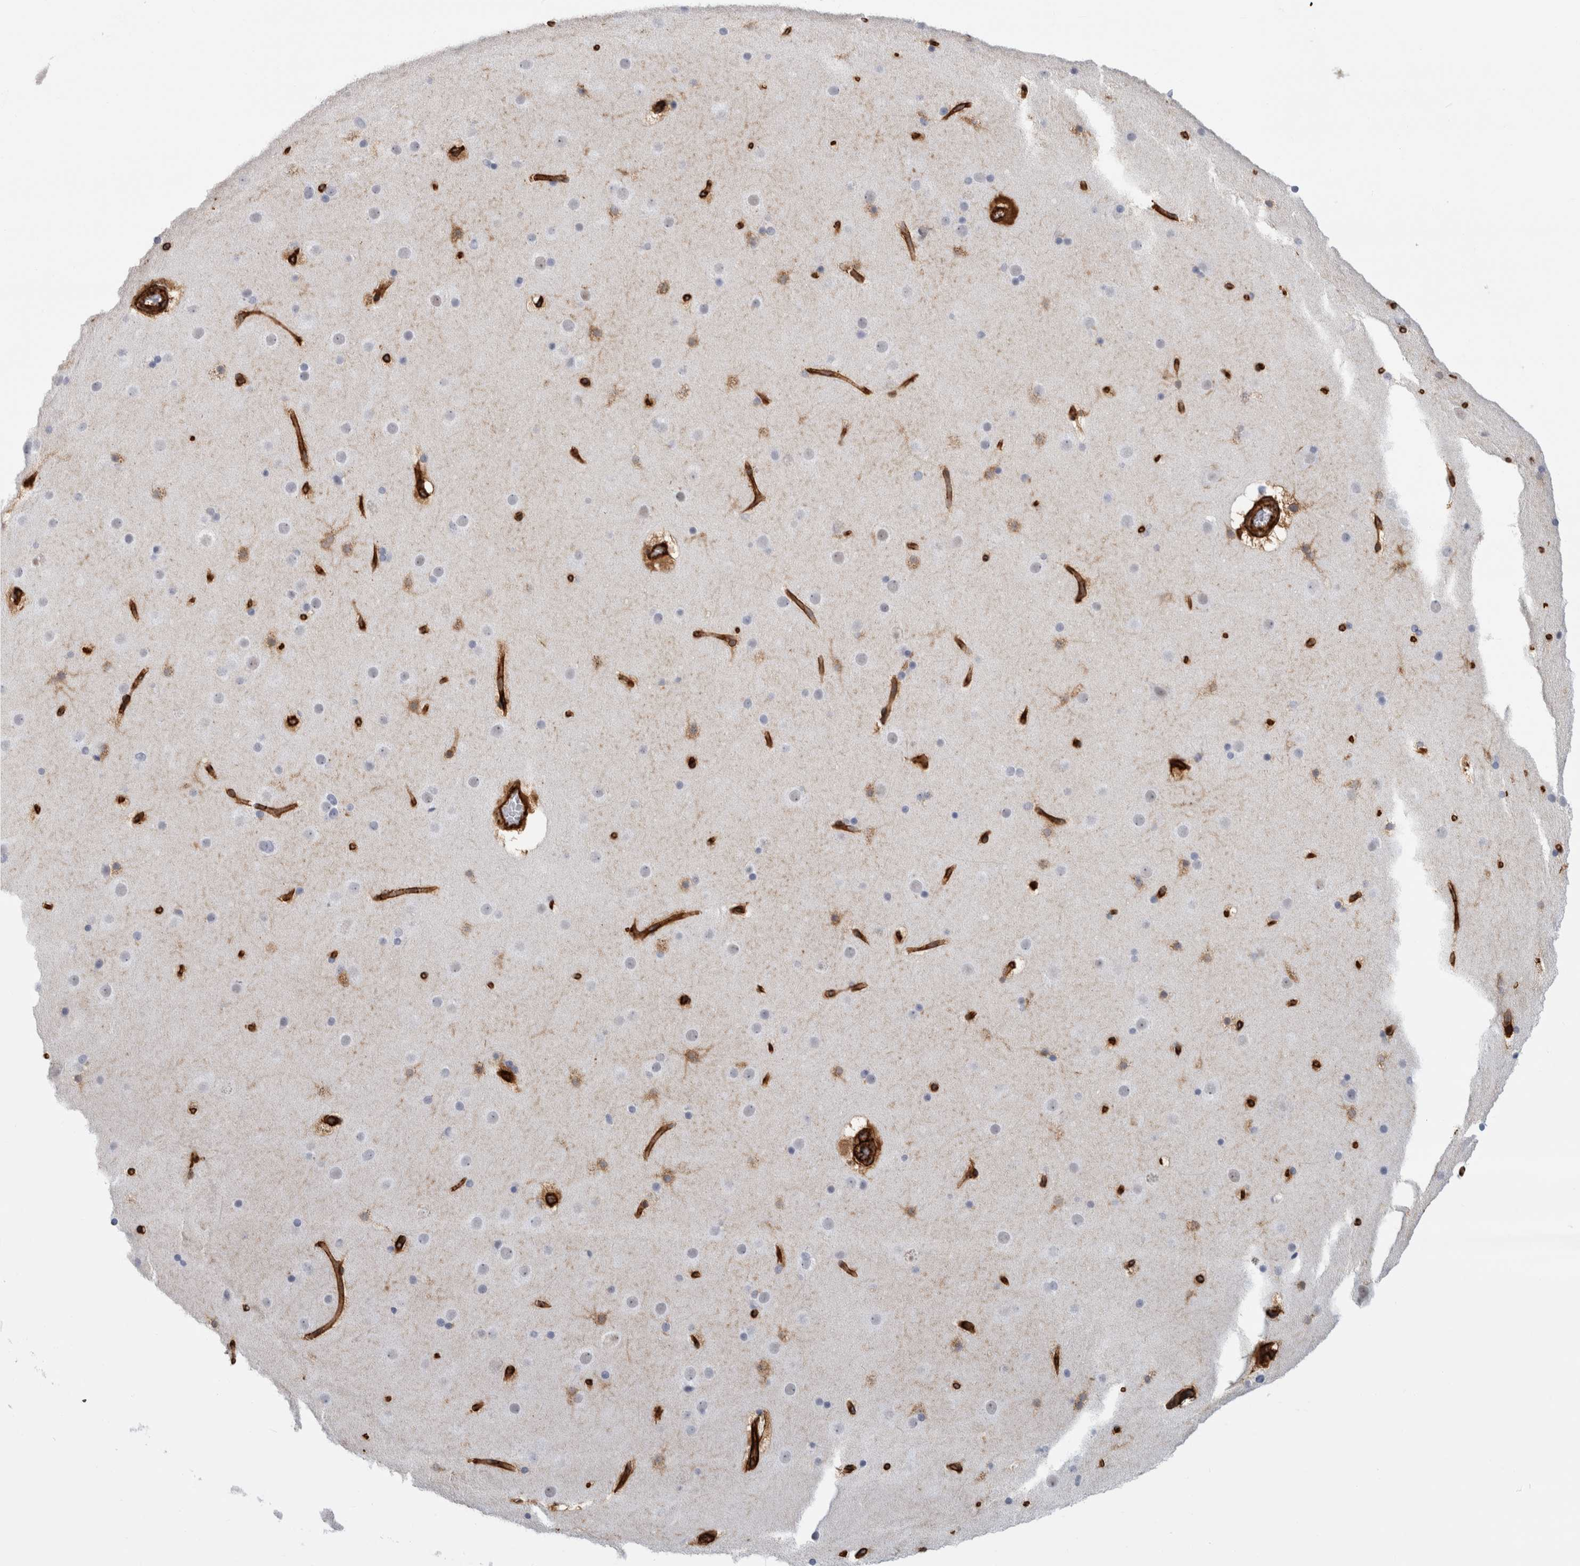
{"staining": {"intensity": "strong", "quantity": ">75%", "location": "cytoplasmic/membranous"}, "tissue": "cerebral cortex", "cell_type": "Endothelial cells", "image_type": "normal", "snomed": [{"axis": "morphology", "description": "Normal tissue, NOS"}, {"axis": "topography", "description": "Cerebral cortex"}], "caption": "A brown stain highlights strong cytoplasmic/membranous staining of a protein in endothelial cells of unremarkable human cerebral cortex.", "gene": "AHNAK", "patient": {"sex": "male", "age": 57}}